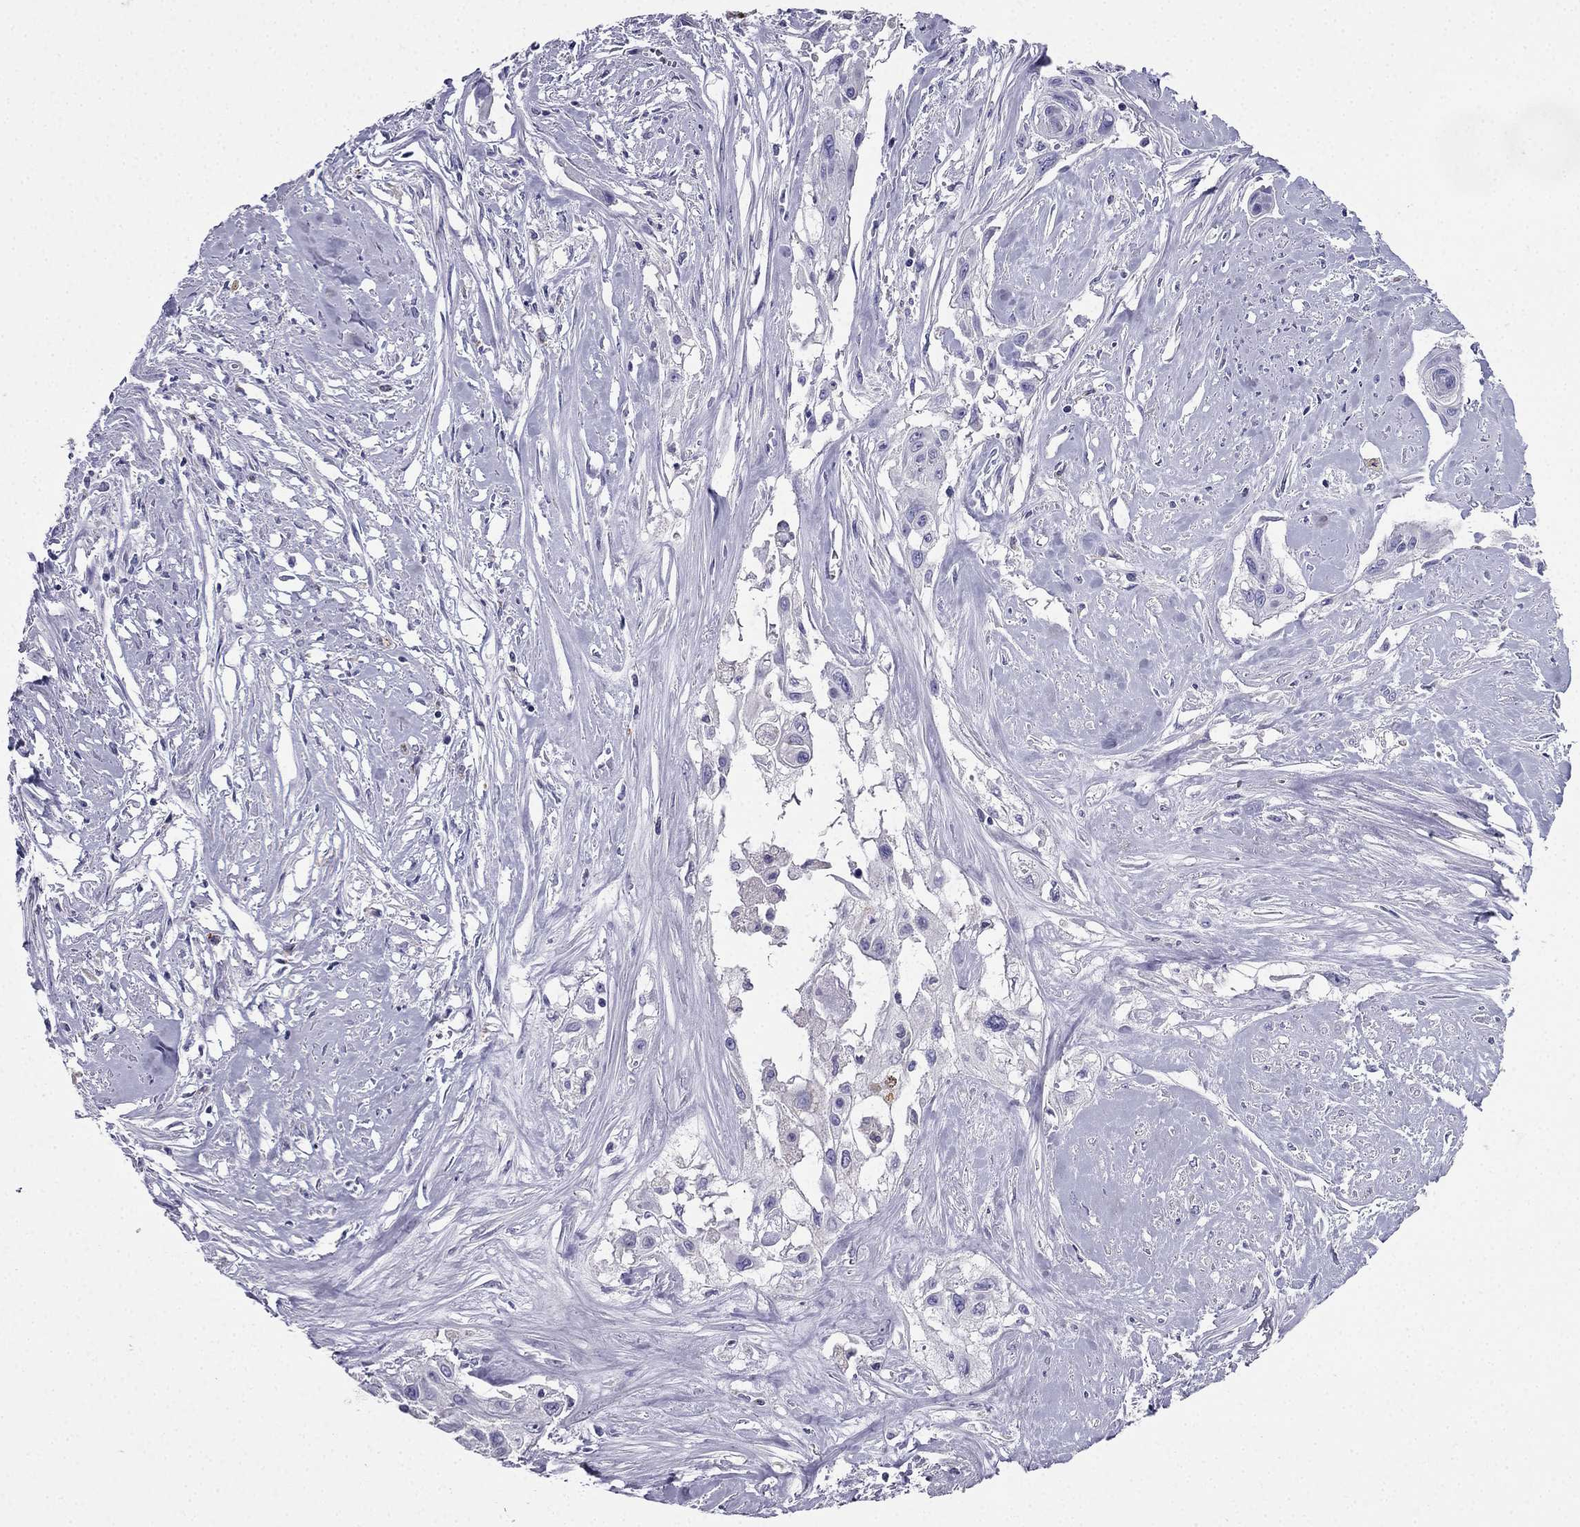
{"staining": {"intensity": "negative", "quantity": "none", "location": "none"}, "tissue": "cervical cancer", "cell_type": "Tumor cells", "image_type": "cancer", "snomed": [{"axis": "morphology", "description": "Squamous cell carcinoma, NOS"}, {"axis": "topography", "description": "Cervix"}], "caption": "This is a histopathology image of immunohistochemistry staining of squamous cell carcinoma (cervical), which shows no positivity in tumor cells.", "gene": "PTH", "patient": {"sex": "female", "age": 49}}